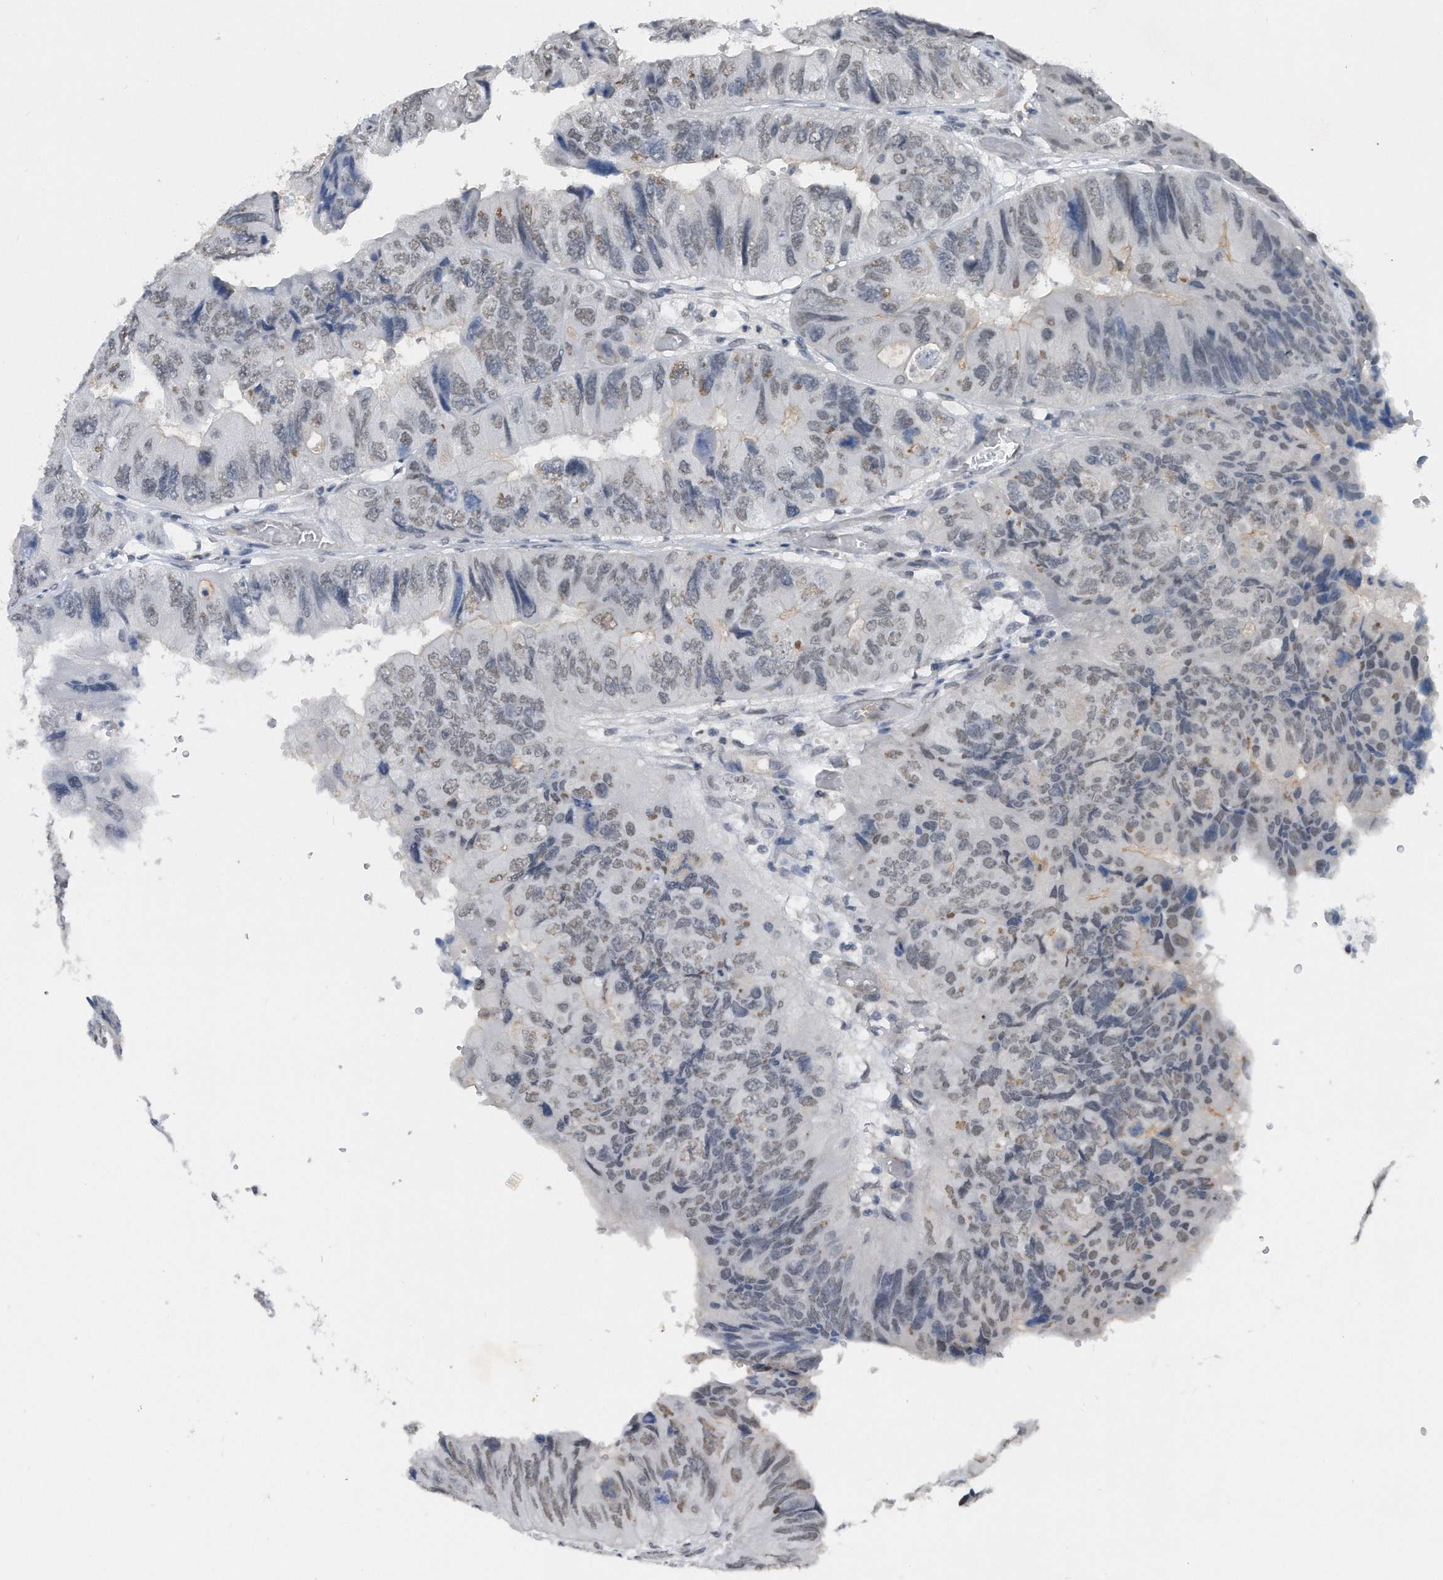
{"staining": {"intensity": "weak", "quantity": "<25%", "location": "nuclear"}, "tissue": "colorectal cancer", "cell_type": "Tumor cells", "image_type": "cancer", "snomed": [{"axis": "morphology", "description": "Adenocarcinoma, NOS"}, {"axis": "topography", "description": "Rectum"}], "caption": "Micrograph shows no protein expression in tumor cells of adenocarcinoma (colorectal) tissue.", "gene": "TP53INP1", "patient": {"sex": "male", "age": 63}}